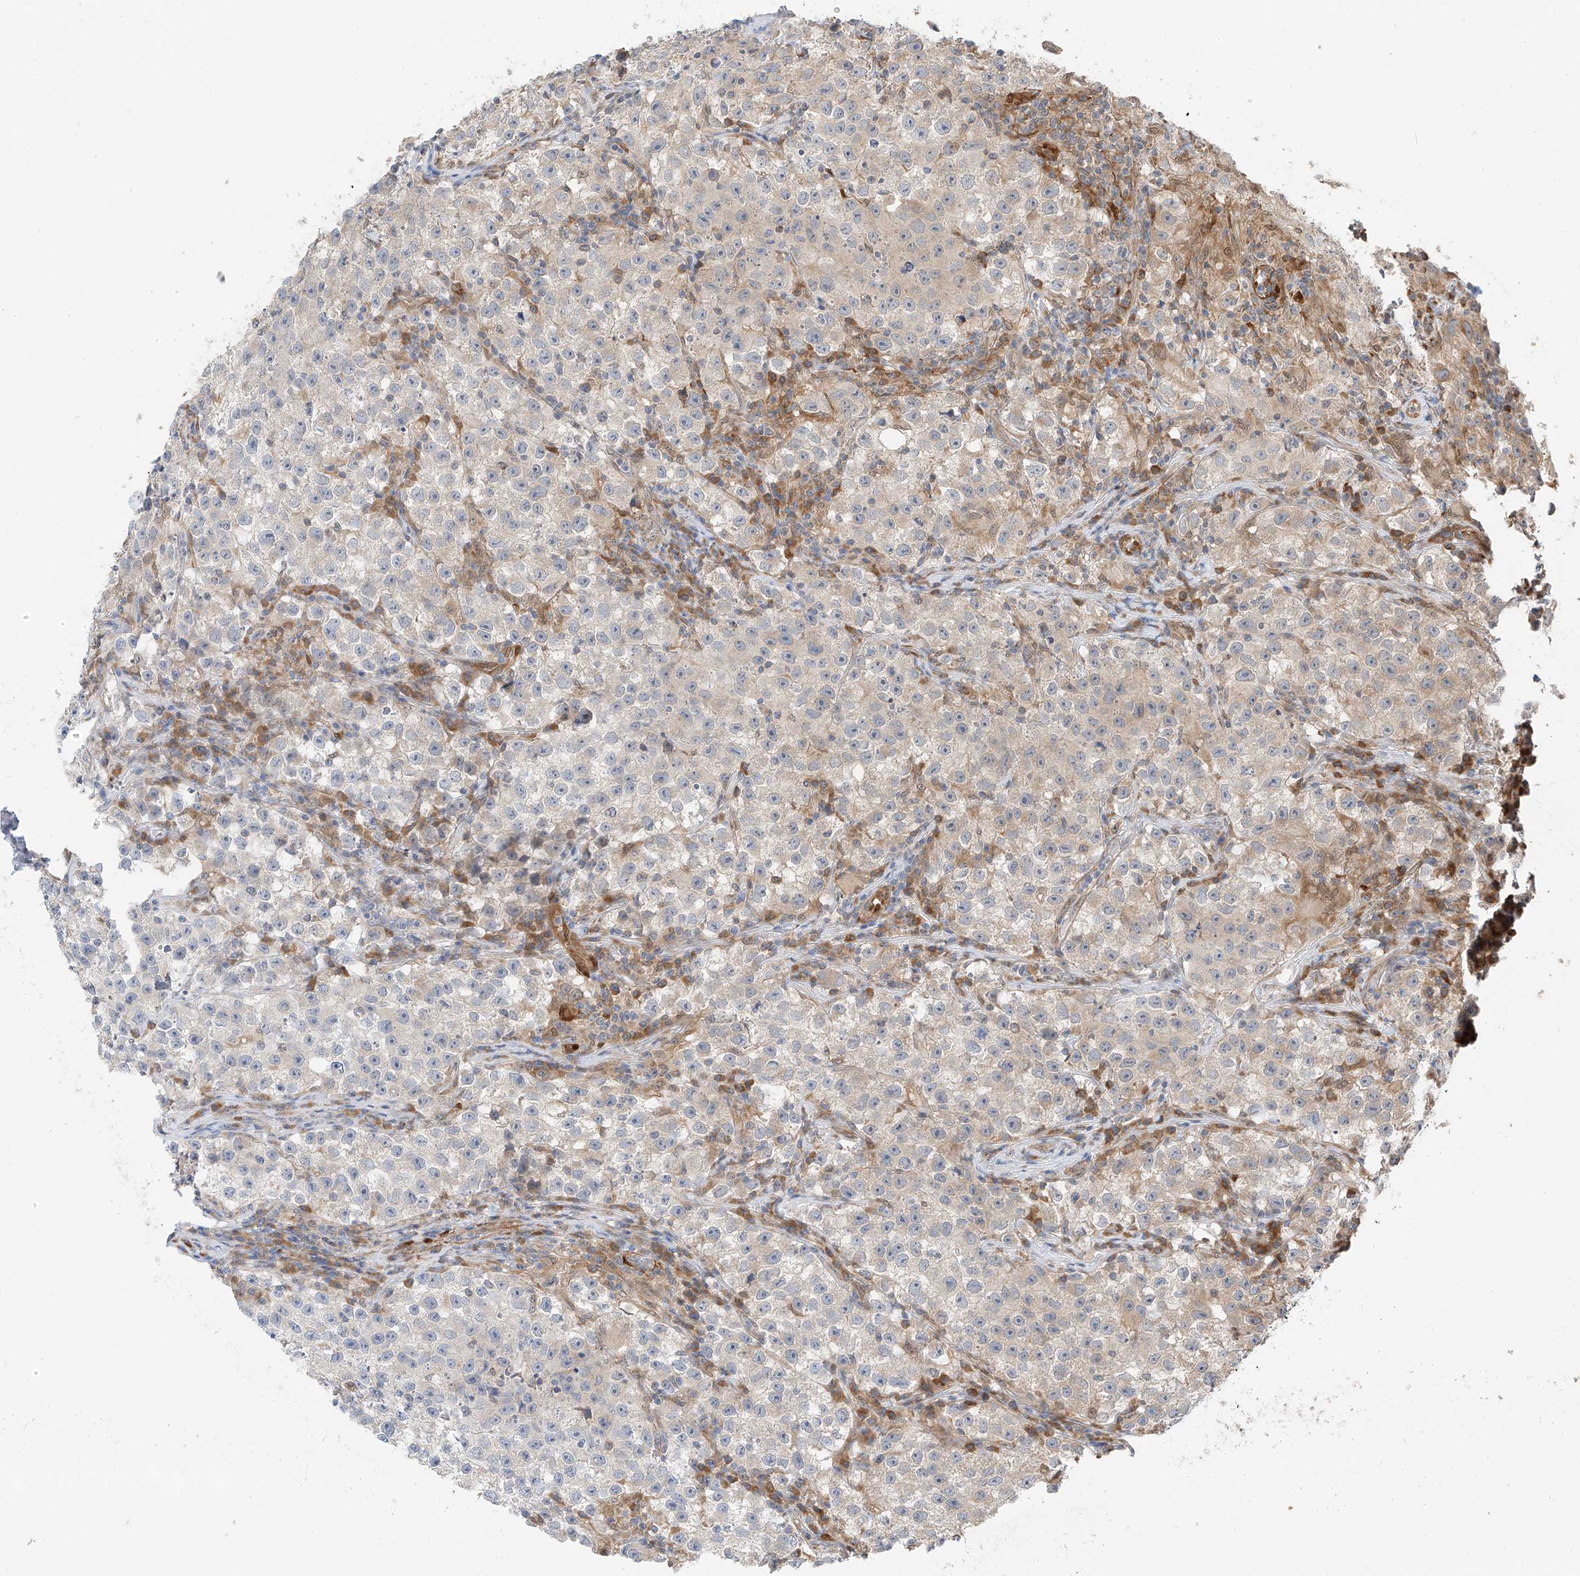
{"staining": {"intensity": "negative", "quantity": "none", "location": "none"}, "tissue": "testis cancer", "cell_type": "Tumor cells", "image_type": "cancer", "snomed": [{"axis": "morphology", "description": "Seminoma, NOS"}, {"axis": "topography", "description": "Testis"}], "caption": "The micrograph shows no significant staining in tumor cells of seminoma (testis).", "gene": "PPA2", "patient": {"sex": "male", "age": 22}}